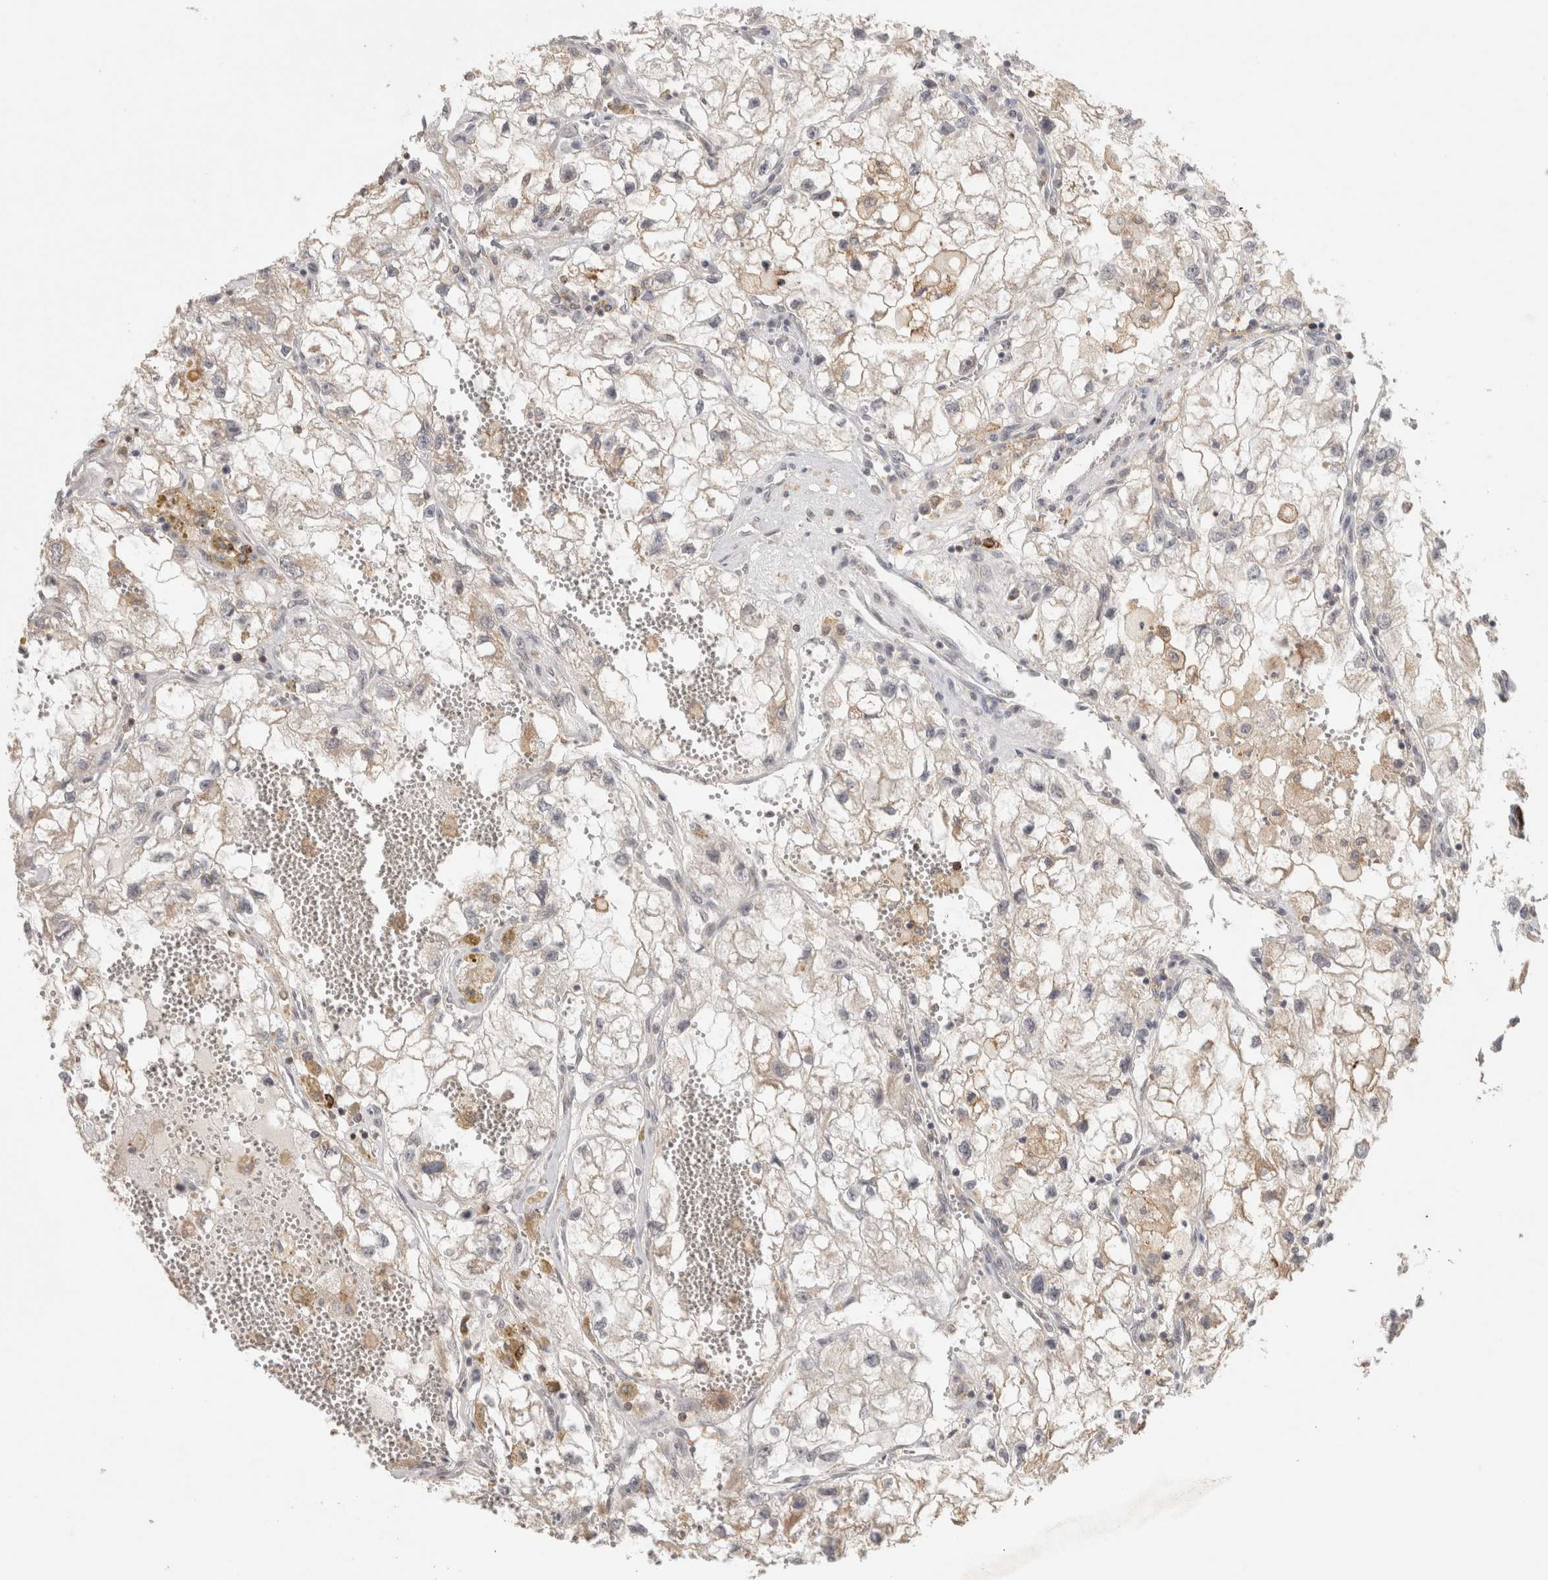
{"staining": {"intensity": "negative", "quantity": "none", "location": "none"}, "tissue": "renal cancer", "cell_type": "Tumor cells", "image_type": "cancer", "snomed": [{"axis": "morphology", "description": "Adenocarcinoma, NOS"}, {"axis": "topography", "description": "Kidney"}], "caption": "Renal adenocarcinoma was stained to show a protein in brown. There is no significant expression in tumor cells.", "gene": "HAVCR2", "patient": {"sex": "female", "age": 70}}